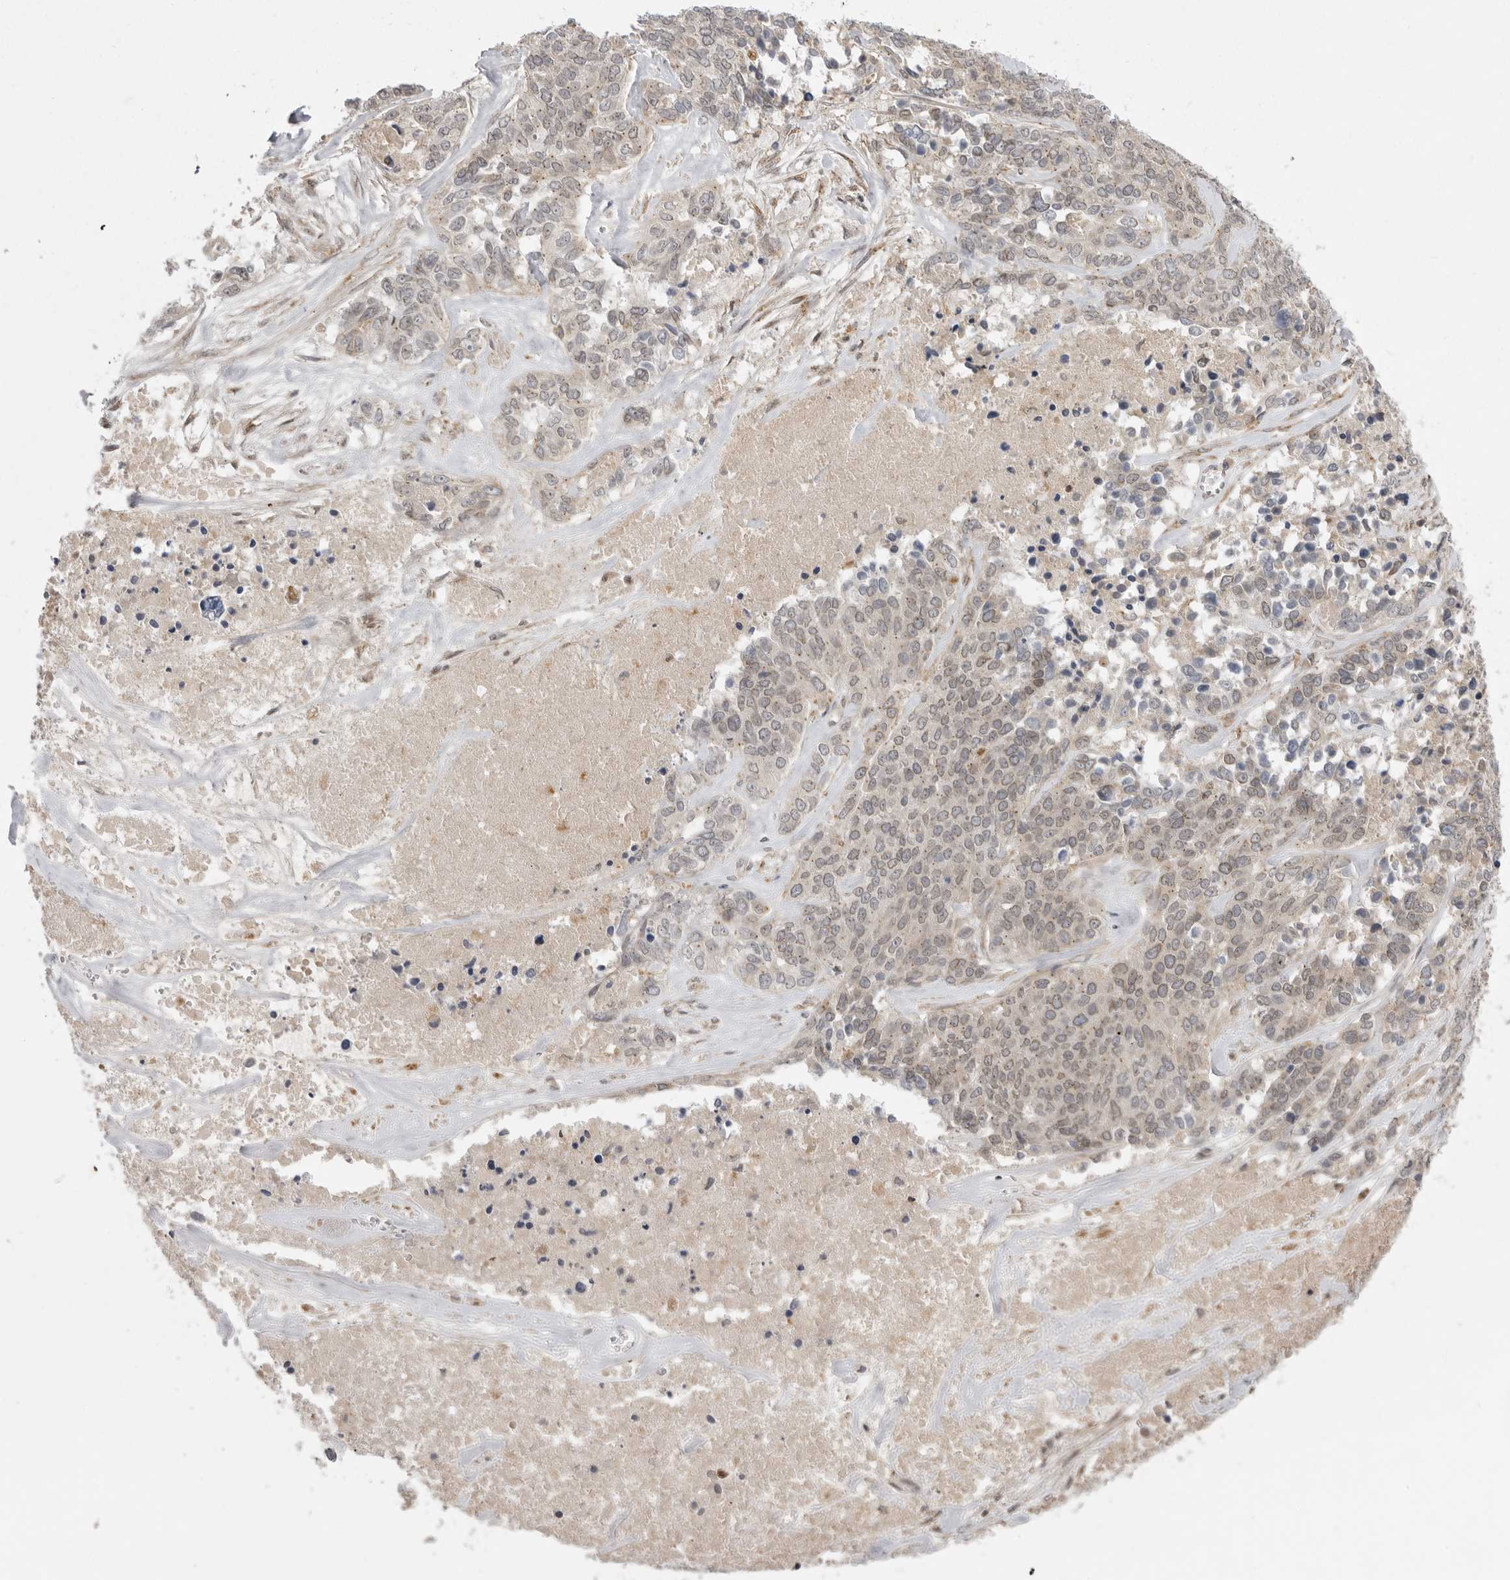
{"staining": {"intensity": "weak", "quantity": "<25%", "location": "cytoplasmic/membranous"}, "tissue": "ovarian cancer", "cell_type": "Tumor cells", "image_type": "cancer", "snomed": [{"axis": "morphology", "description": "Cystadenocarcinoma, serous, NOS"}, {"axis": "topography", "description": "Ovary"}], "caption": "Protein analysis of serous cystadenocarcinoma (ovarian) exhibits no significant expression in tumor cells. (Brightfield microscopy of DAB immunohistochemistry at high magnification).", "gene": "TLR3", "patient": {"sex": "female", "age": 44}}